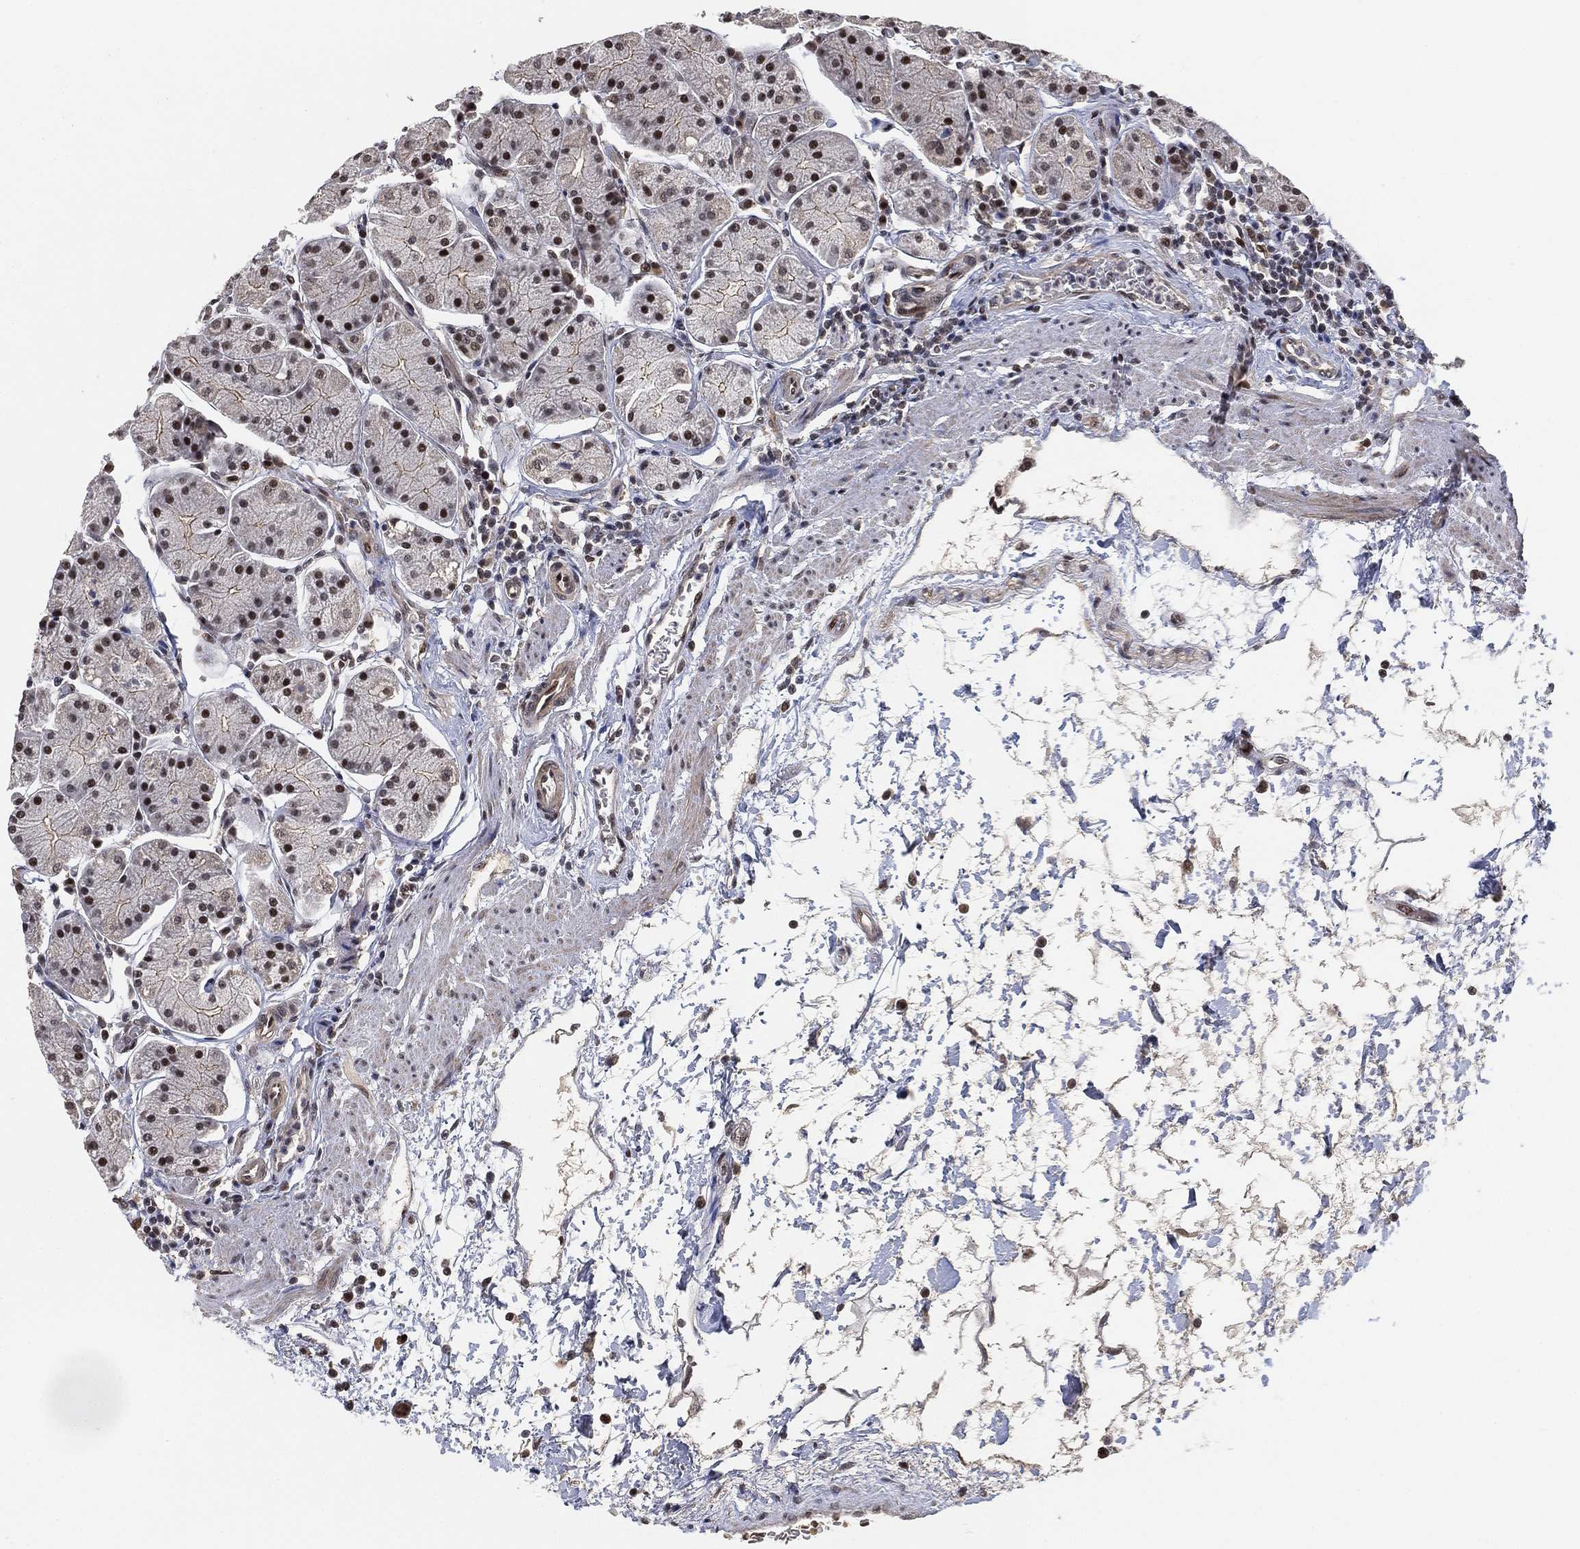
{"staining": {"intensity": "moderate", "quantity": "25%-75%", "location": "nuclear"}, "tissue": "stomach", "cell_type": "Glandular cells", "image_type": "normal", "snomed": [{"axis": "morphology", "description": "Normal tissue, NOS"}, {"axis": "topography", "description": "Stomach"}], "caption": "Stomach was stained to show a protein in brown. There is medium levels of moderate nuclear expression in about 25%-75% of glandular cells.", "gene": "ZSCAN30", "patient": {"sex": "male", "age": 54}}